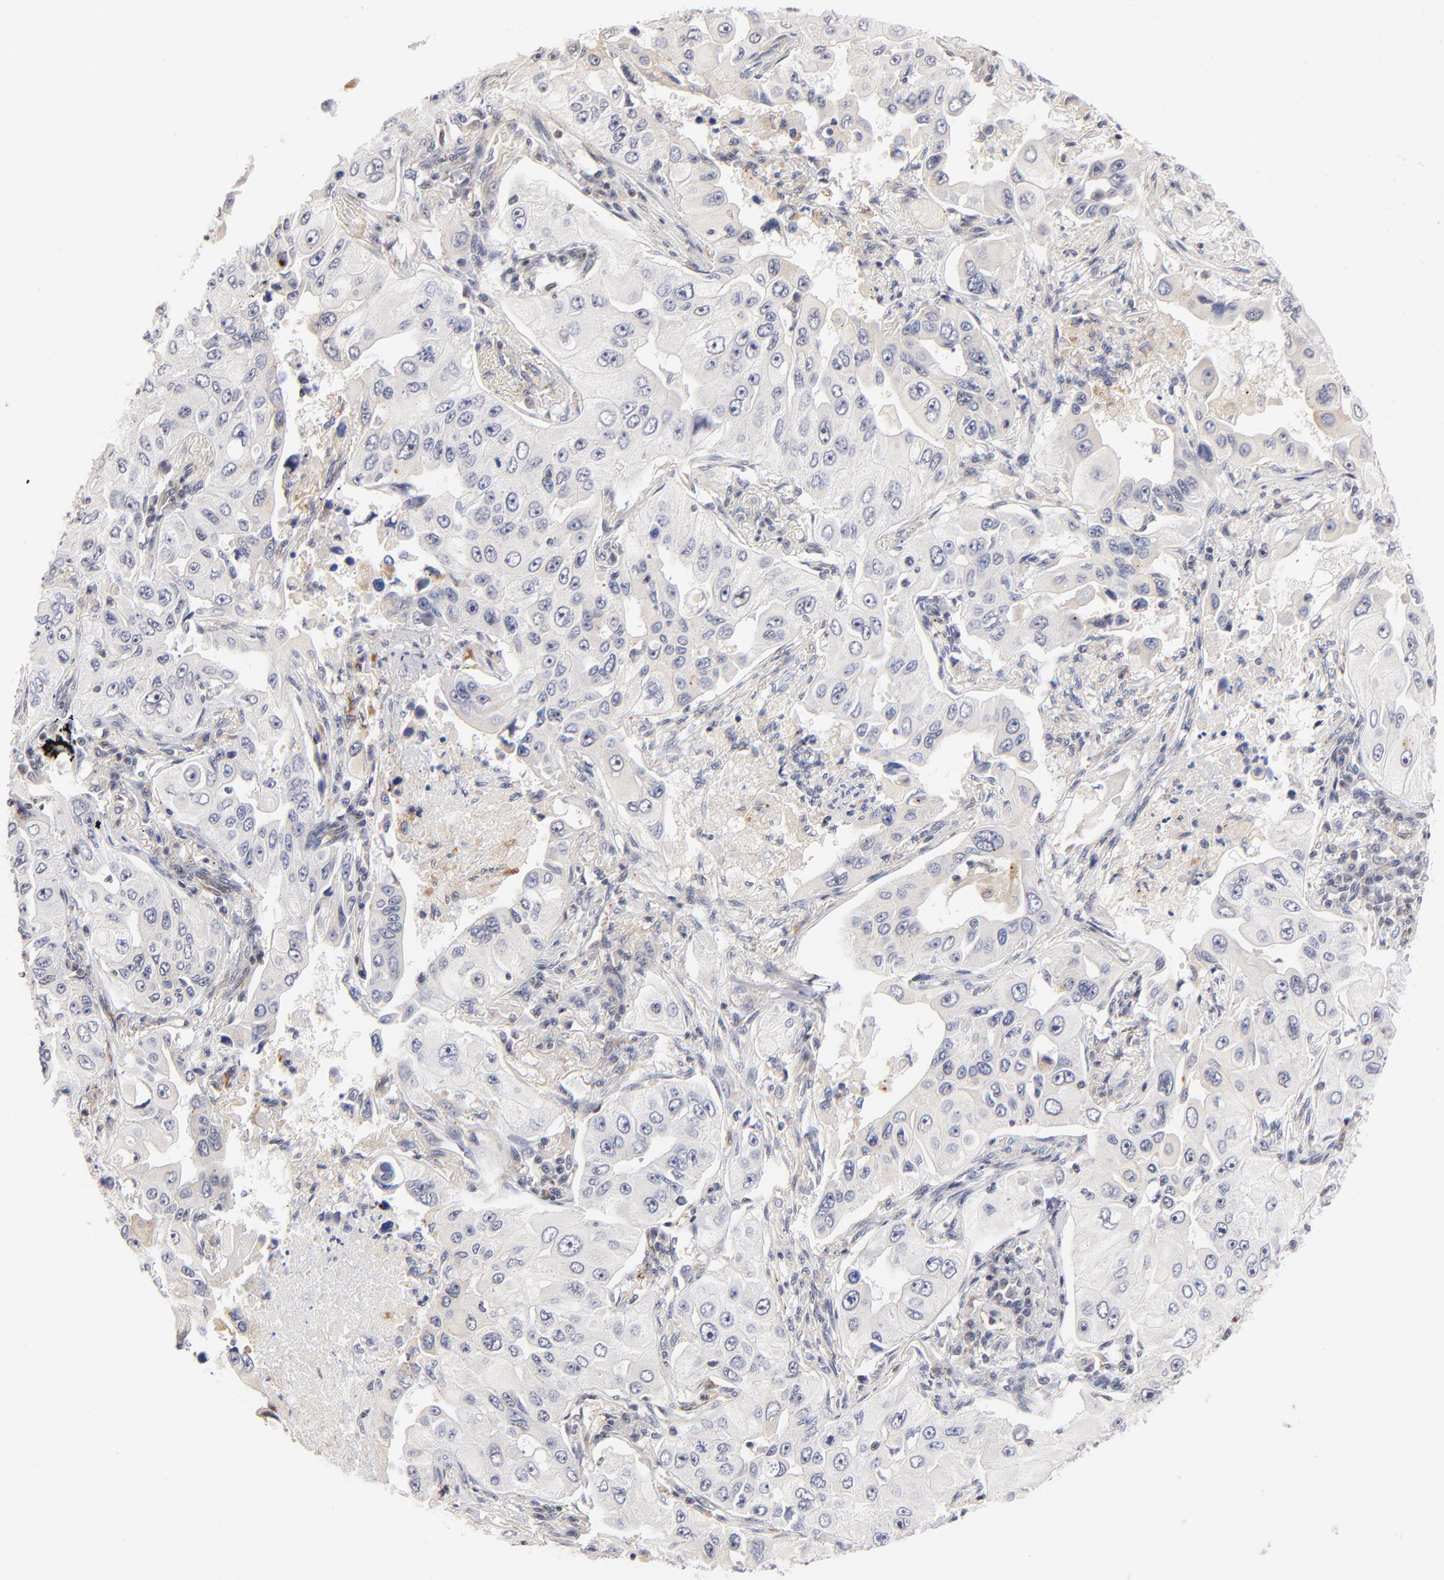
{"staining": {"intensity": "negative", "quantity": "none", "location": "none"}, "tissue": "lung cancer", "cell_type": "Tumor cells", "image_type": "cancer", "snomed": [{"axis": "morphology", "description": "Adenocarcinoma, NOS"}, {"axis": "topography", "description": "Lung"}], "caption": "Photomicrograph shows no significant protein expression in tumor cells of lung cancer.", "gene": "GABPA", "patient": {"sex": "male", "age": 84}}